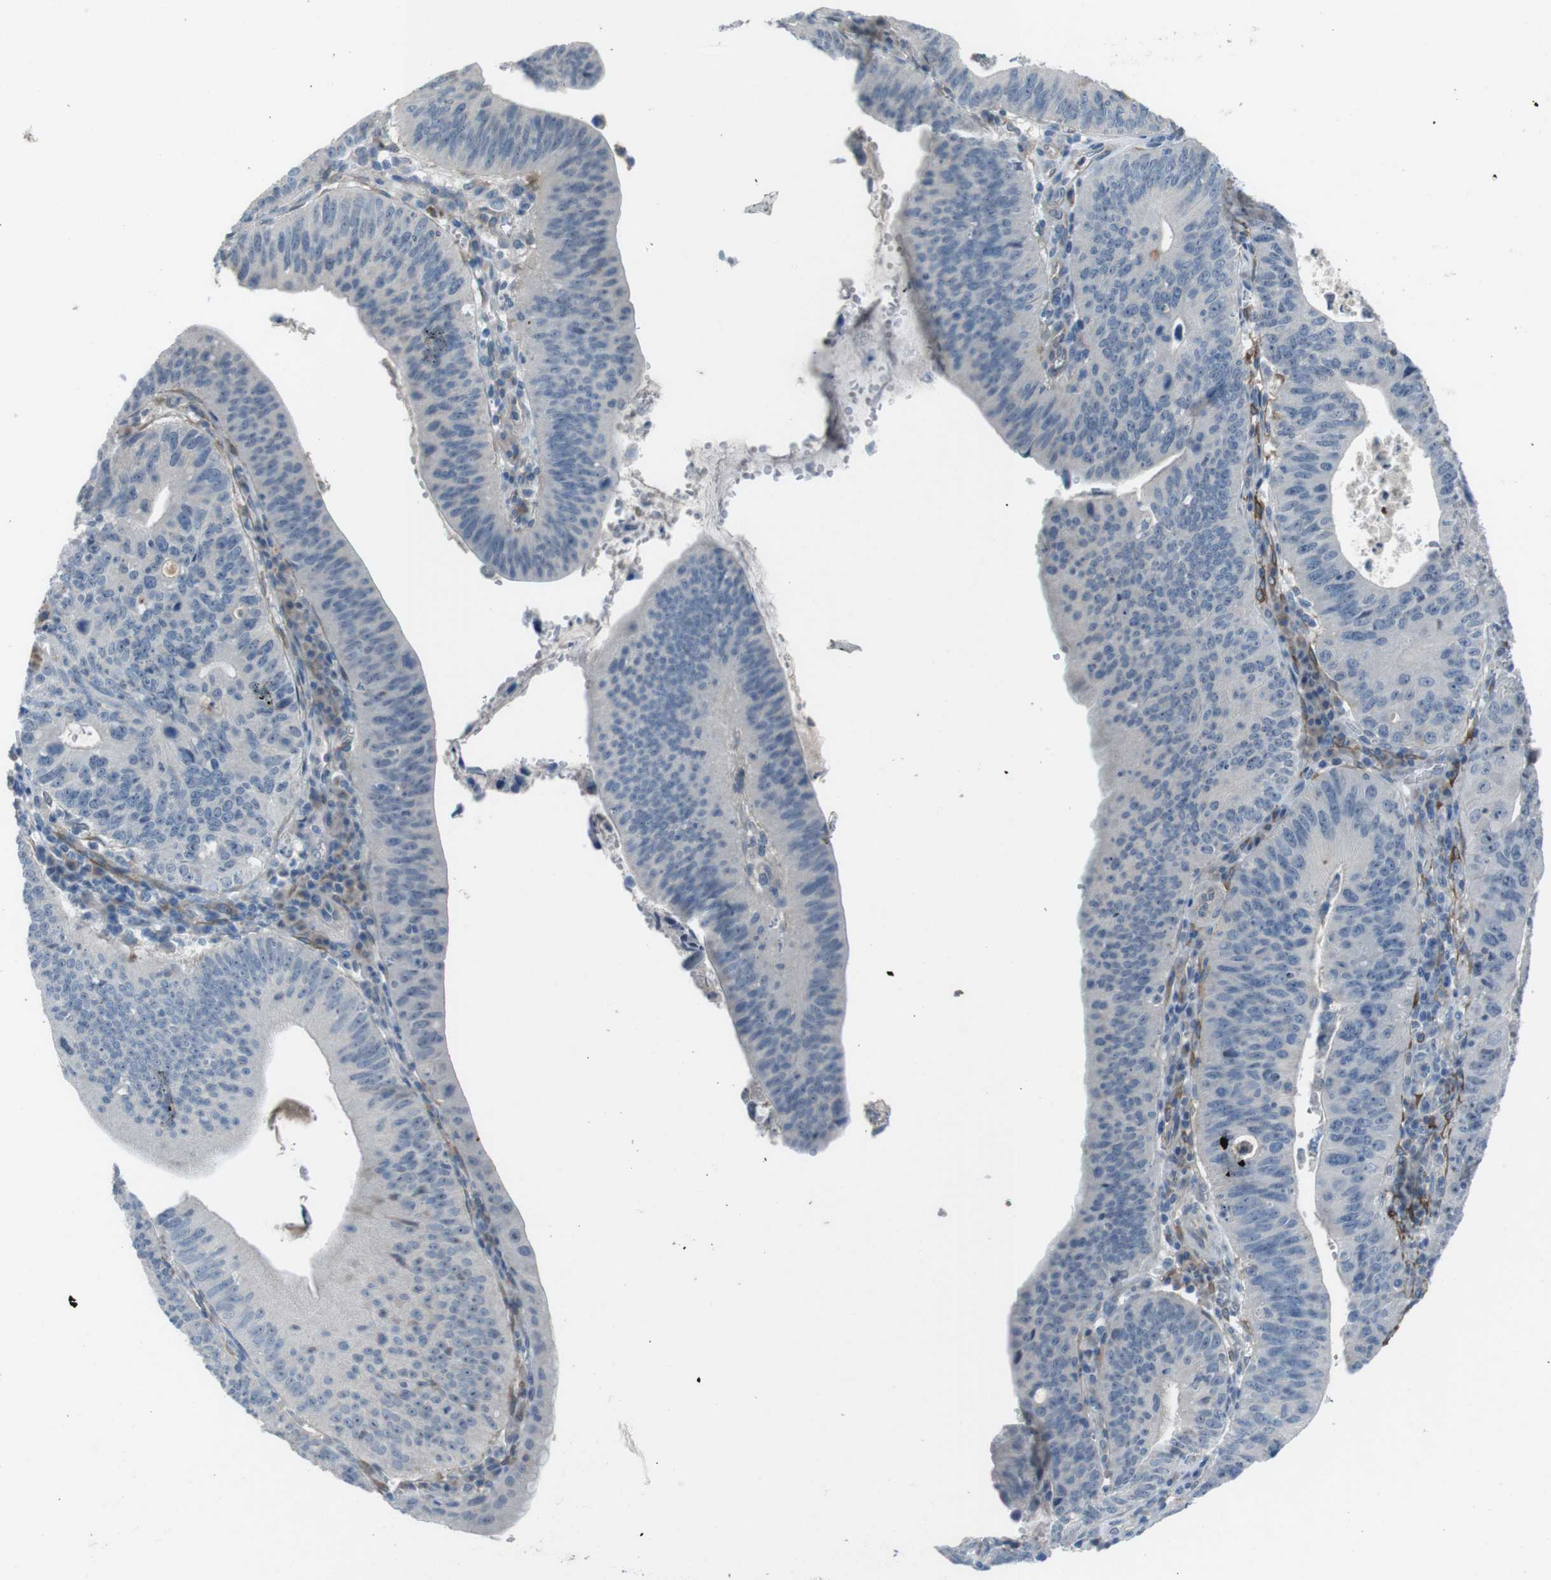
{"staining": {"intensity": "negative", "quantity": "none", "location": "none"}, "tissue": "stomach cancer", "cell_type": "Tumor cells", "image_type": "cancer", "snomed": [{"axis": "morphology", "description": "Adenocarcinoma, NOS"}, {"axis": "topography", "description": "Stomach"}], "caption": "The micrograph shows no significant expression in tumor cells of stomach adenocarcinoma.", "gene": "ANK2", "patient": {"sex": "male", "age": 59}}